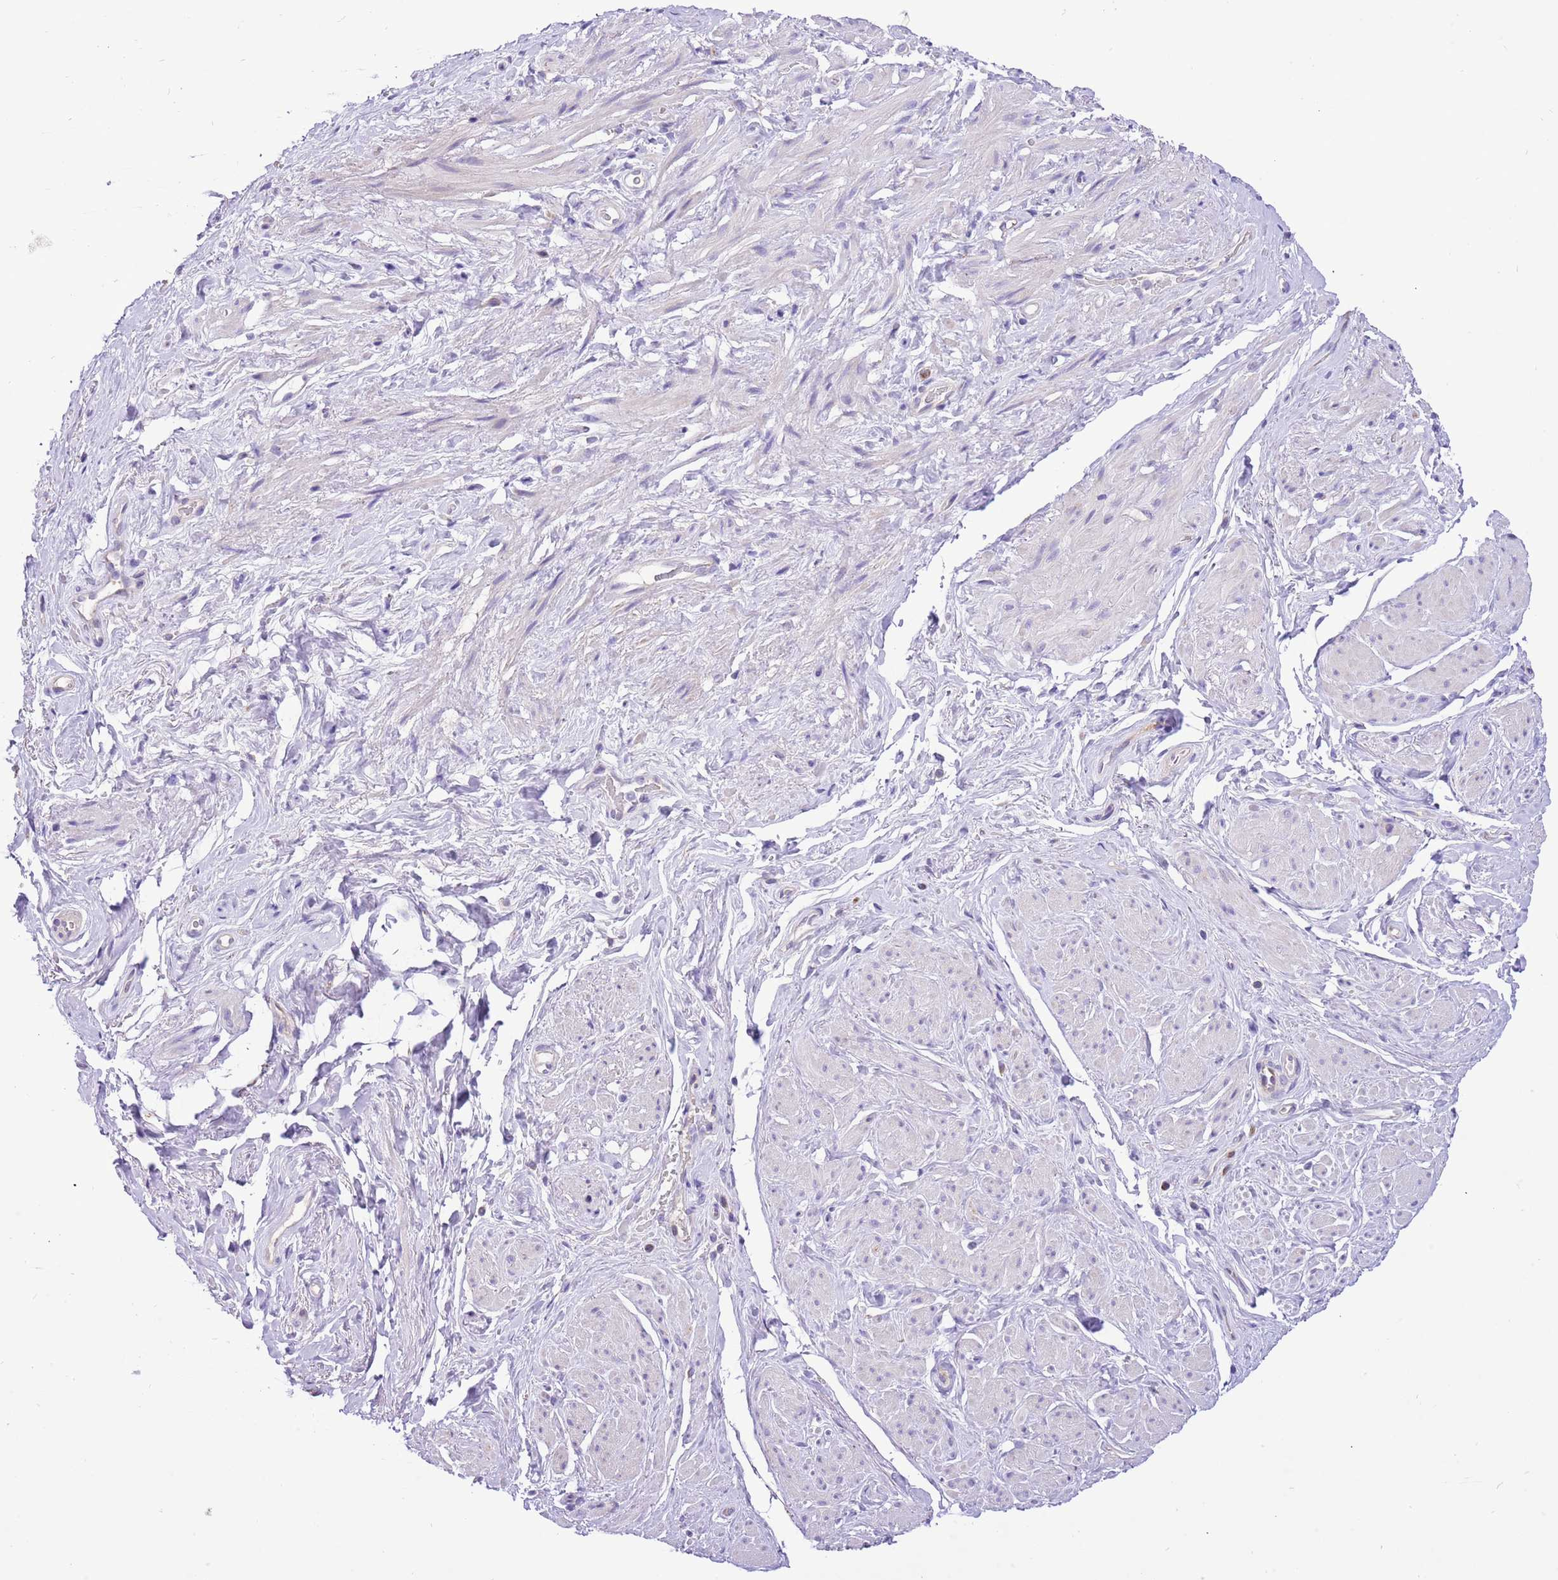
{"staining": {"intensity": "negative", "quantity": "none", "location": "none"}, "tissue": "smooth muscle", "cell_type": "Smooth muscle cells", "image_type": "normal", "snomed": [{"axis": "morphology", "description": "Normal tissue, NOS"}, {"axis": "topography", "description": "Smooth muscle"}, {"axis": "topography", "description": "Peripheral nerve tissue"}], "caption": "Protein analysis of normal smooth muscle demonstrates no significant expression in smooth muscle cells. (DAB (3,3'-diaminobenzidine) IHC, high magnification).", "gene": "COX17", "patient": {"sex": "male", "age": 69}}